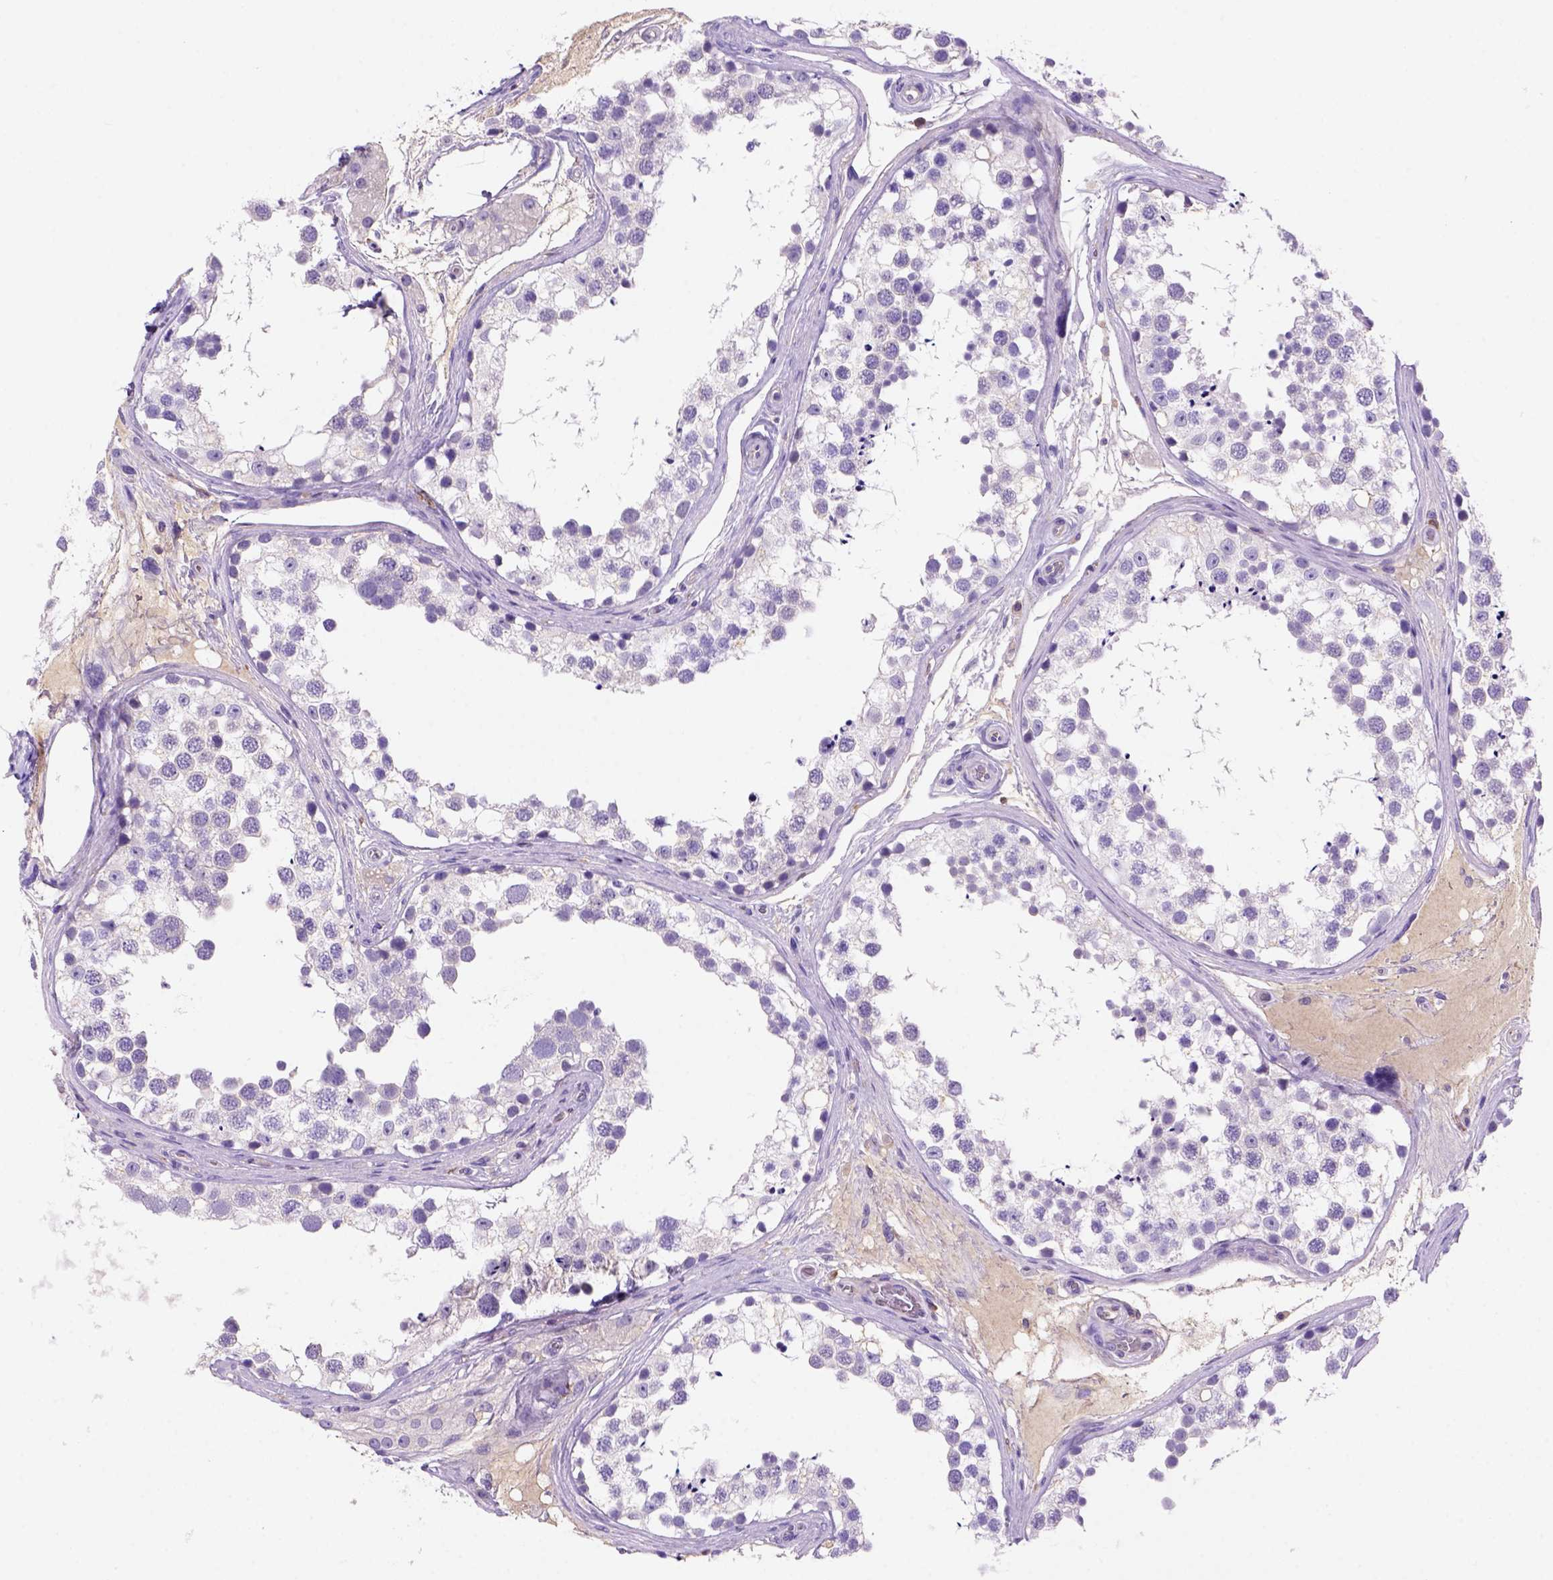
{"staining": {"intensity": "negative", "quantity": "none", "location": "none"}, "tissue": "testis", "cell_type": "Cells in seminiferous ducts", "image_type": "normal", "snomed": [{"axis": "morphology", "description": "Normal tissue, NOS"}, {"axis": "morphology", "description": "Seminoma, NOS"}, {"axis": "topography", "description": "Testis"}], "caption": "This micrograph is of benign testis stained with IHC to label a protein in brown with the nuclei are counter-stained blue. There is no expression in cells in seminiferous ducts. The staining is performed using DAB (3,3'-diaminobenzidine) brown chromogen with nuclei counter-stained in using hematoxylin.", "gene": "INPP5D", "patient": {"sex": "male", "age": 65}}